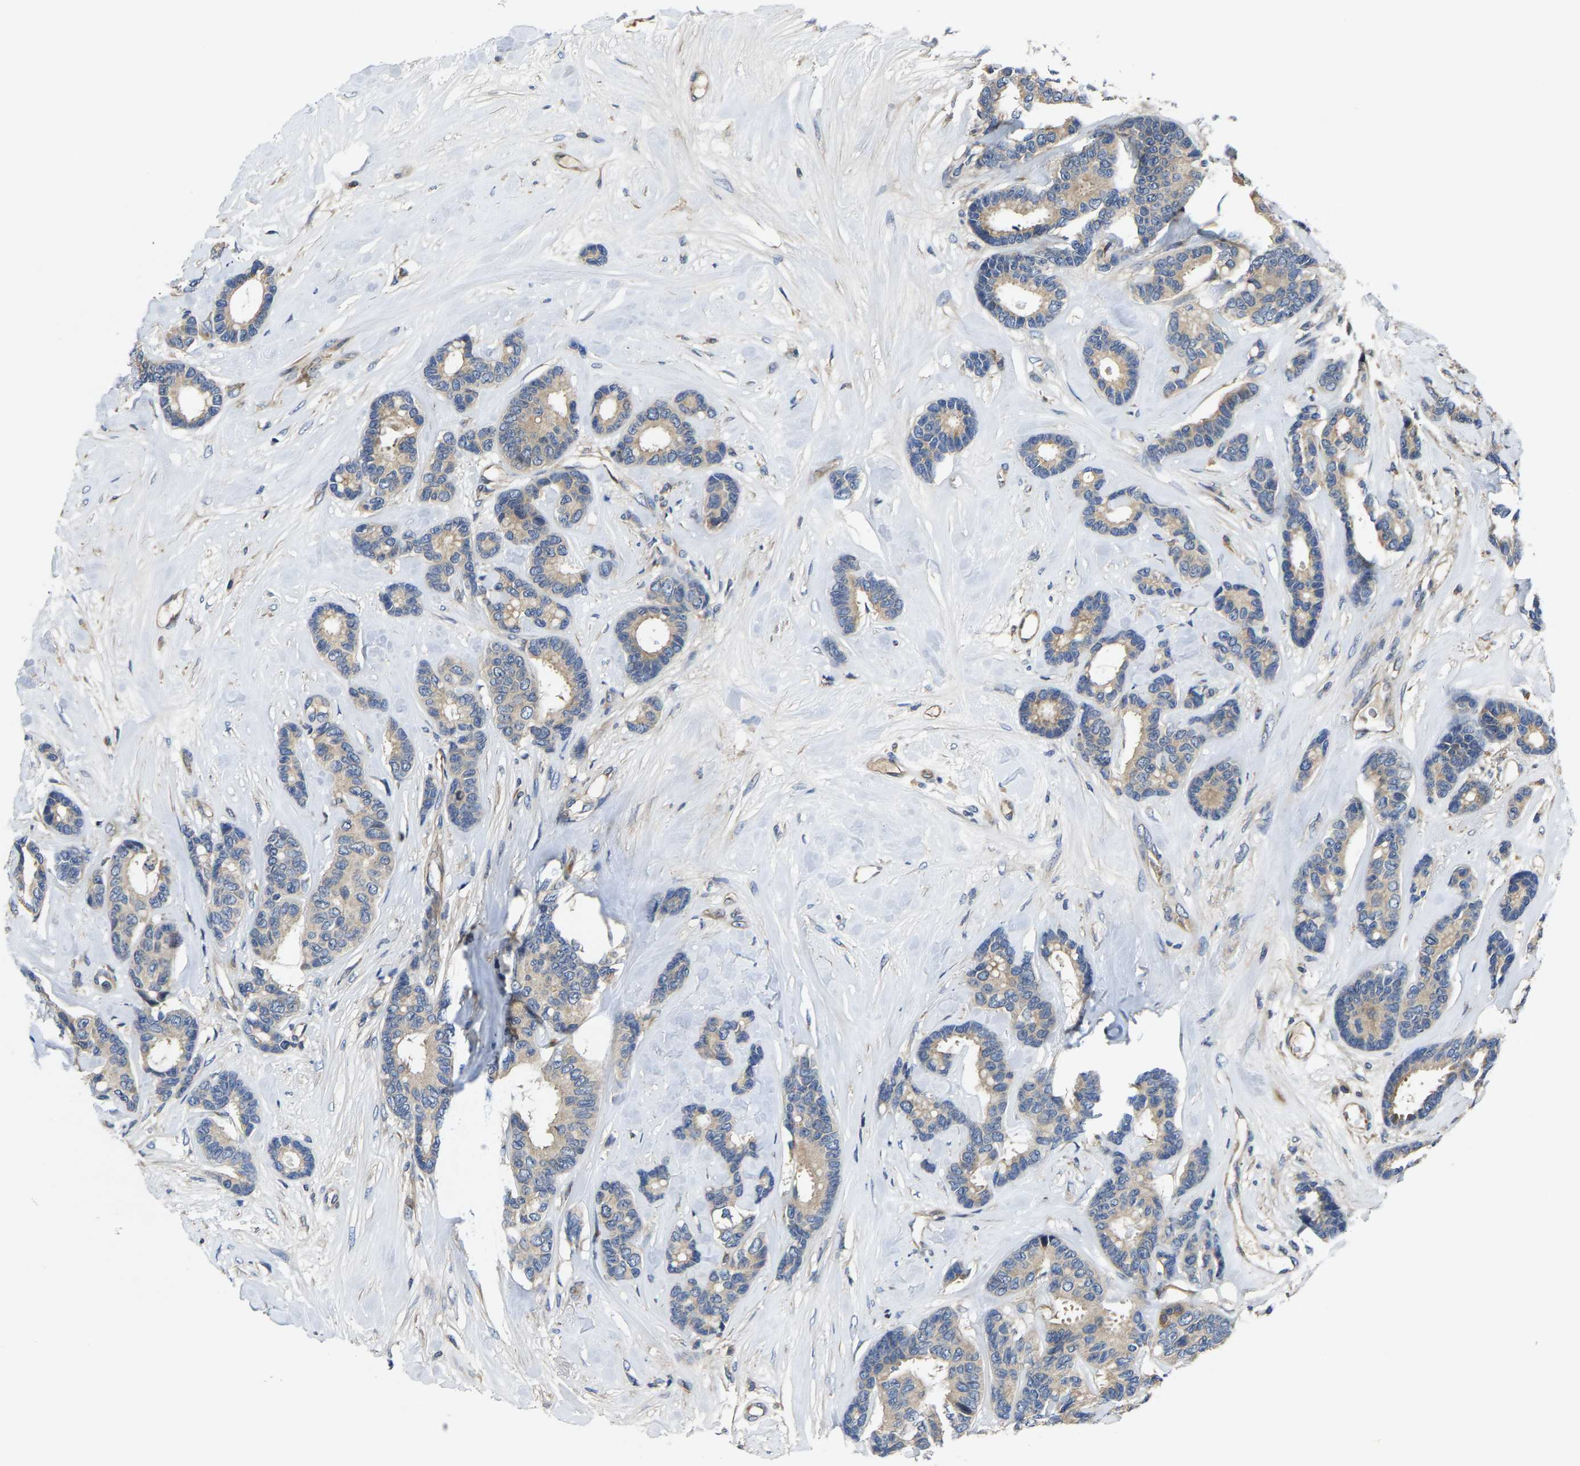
{"staining": {"intensity": "weak", "quantity": "<25%", "location": "cytoplasmic/membranous"}, "tissue": "breast cancer", "cell_type": "Tumor cells", "image_type": "cancer", "snomed": [{"axis": "morphology", "description": "Duct carcinoma"}, {"axis": "topography", "description": "Breast"}], "caption": "An image of breast cancer (infiltrating ductal carcinoma) stained for a protein exhibits no brown staining in tumor cells.", "gene": "AGBL3", "patient": {"sex": "female", "age": 87}}